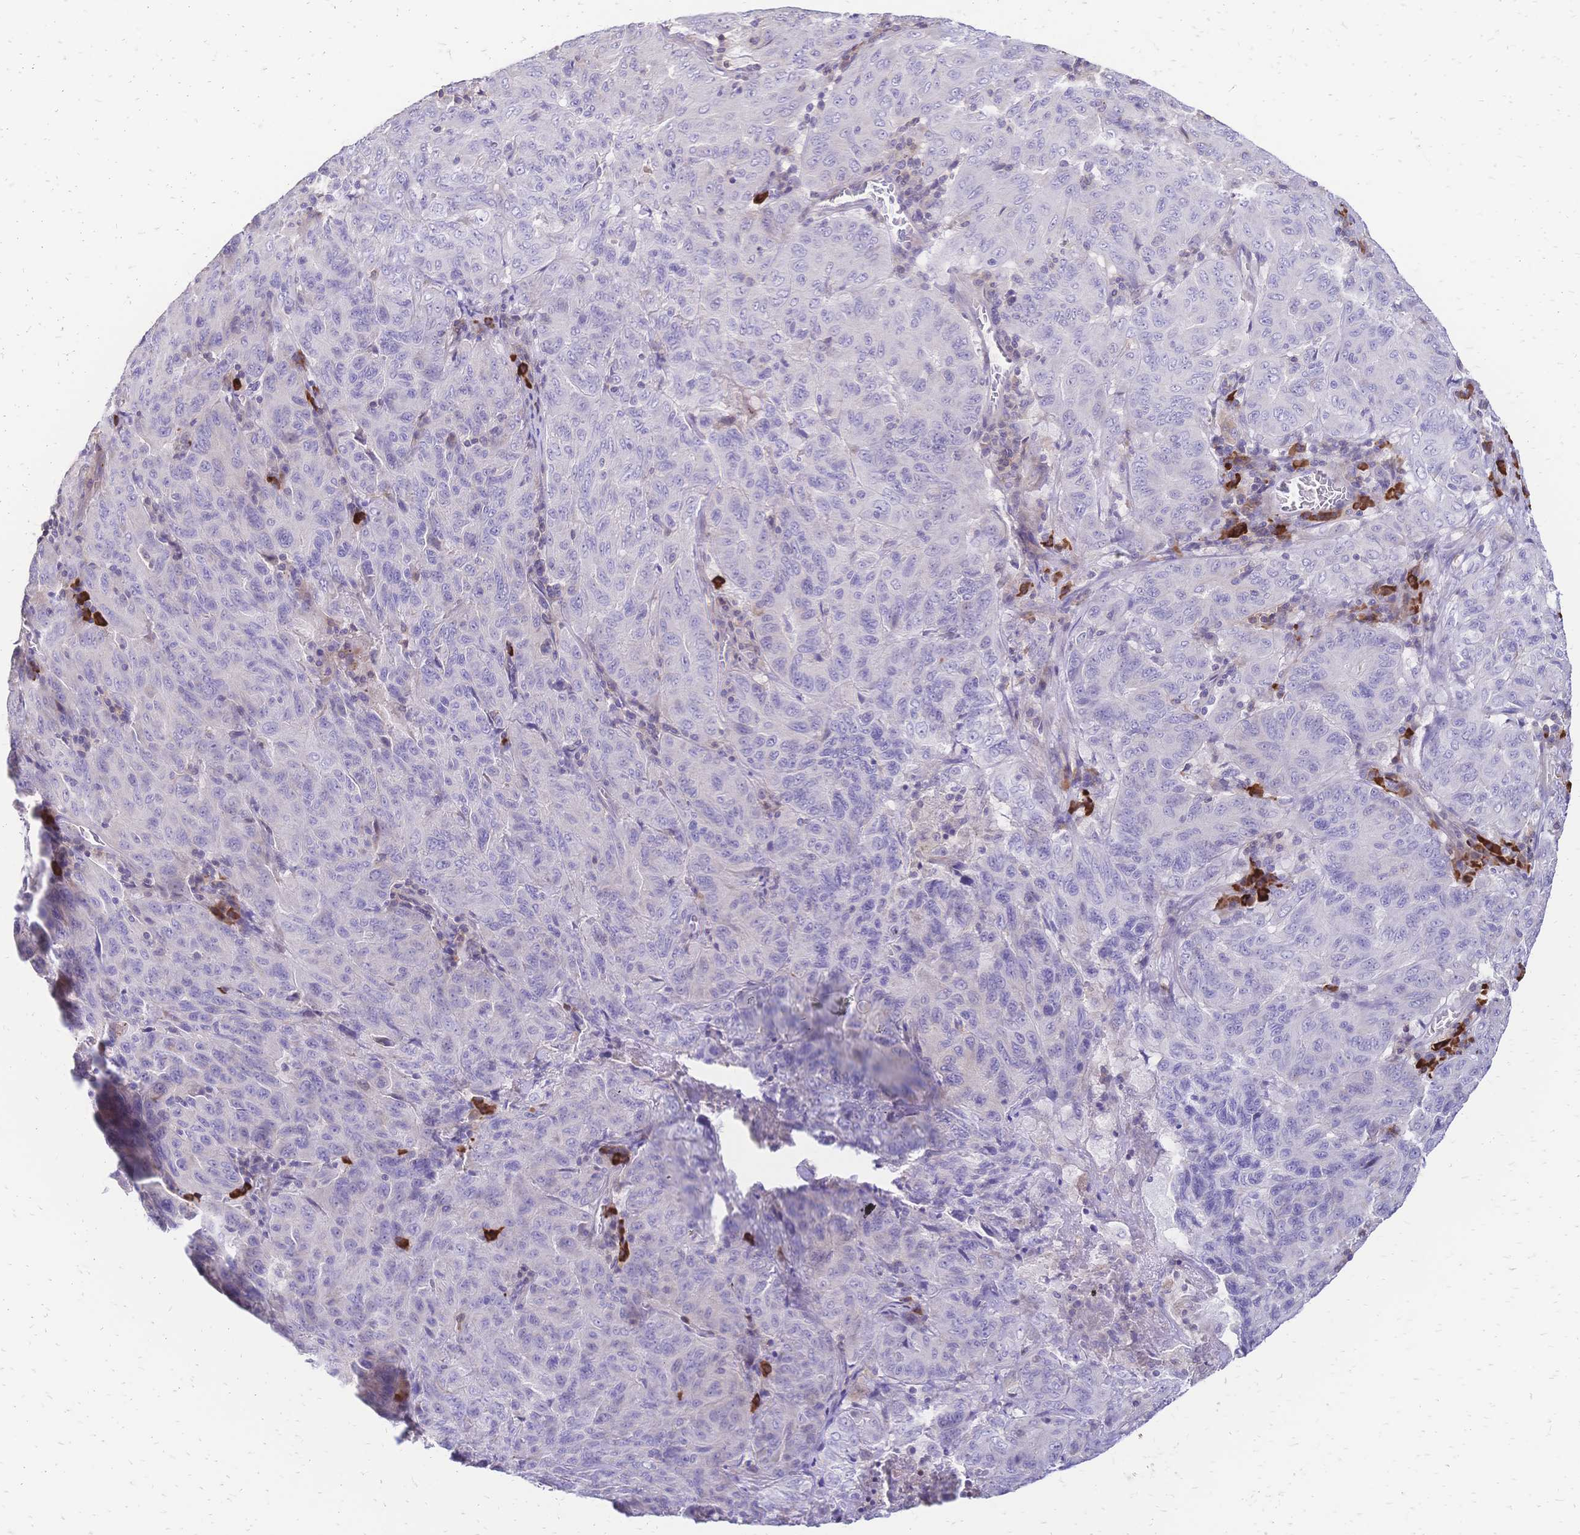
{"staining": {"intensity": "negative", "quantity": "none", "location": "none"}, "tissue": "pancreatic cancer", "cell_type": "Tumor cells", "image_type": "cancer", "snomed": [{"axis": "morphology", "description": "Adenocarcinoma, NOS"}, {"axis": "topography", "description": "Pancreas"}], "caption": "Tumor cells show no significant protein staining in pancreatic adenocarcinoma.", "gene": "IL2RA", "patient": {"sex": "male", "age": 63}}